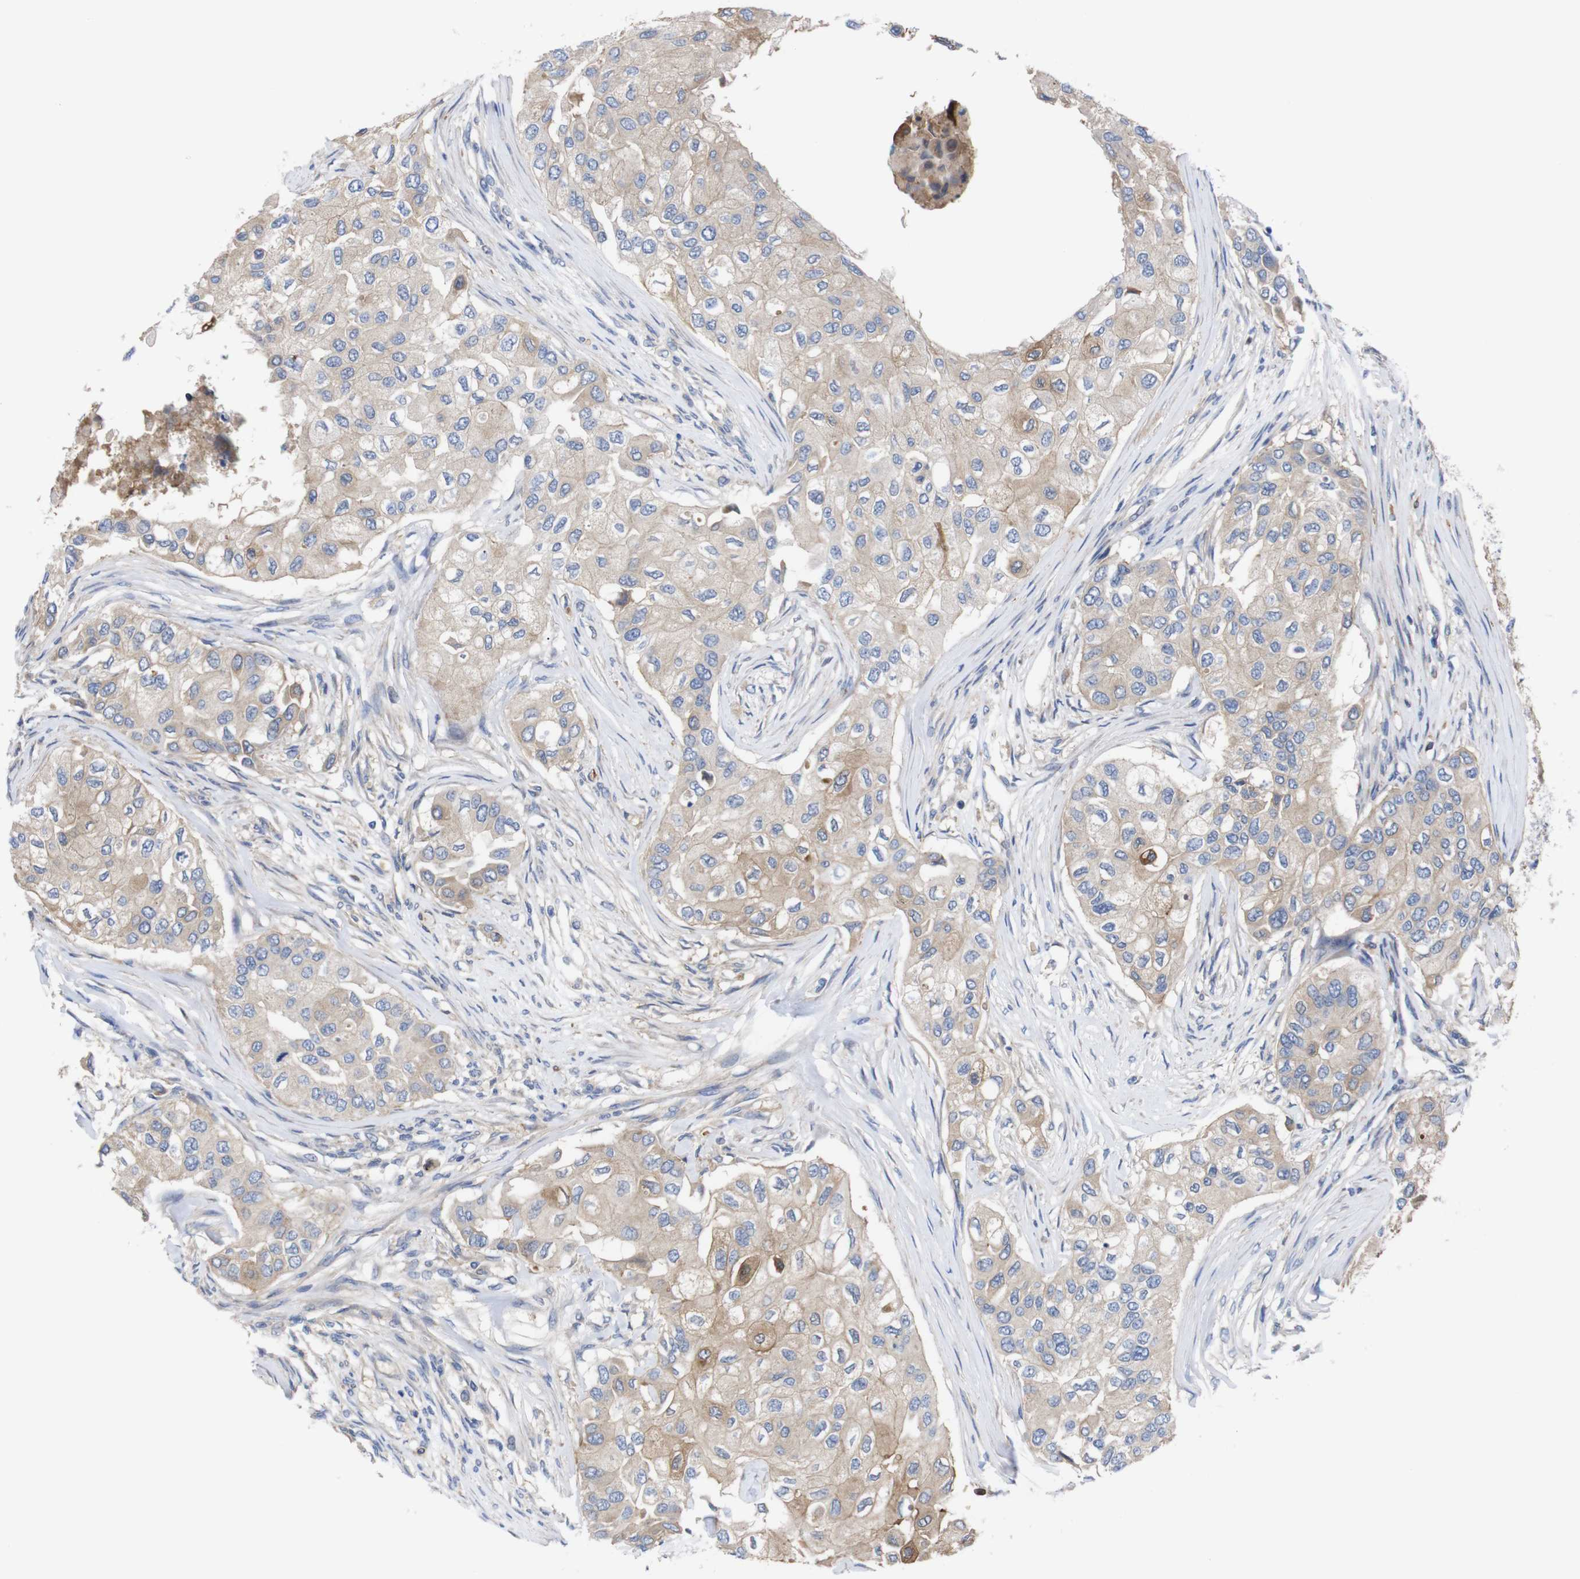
{"staining": {"intensity": "weak", "quantity": ">75%", "location": "cytoplasmic/membranous"}, "tissue": "breast cancer", "cell_type": "Tumor cells", "image_type": "cancer", "snomed": [{"axis": "morphology", "description": "Normal tissue, NOS"}, {"axis": "morphology", "description": "Duct carcinoma"}, {"axis": "topography", "description": "Breast"}], "caption": "This photomicrograph reveals IHC staining of human breast intraductal carcinoma, with low weak cytoplasmic/membranous expression in about >75% of tumor cells.", "gene": "USH1C", "patient": {"sex": "female", "age": 49}}